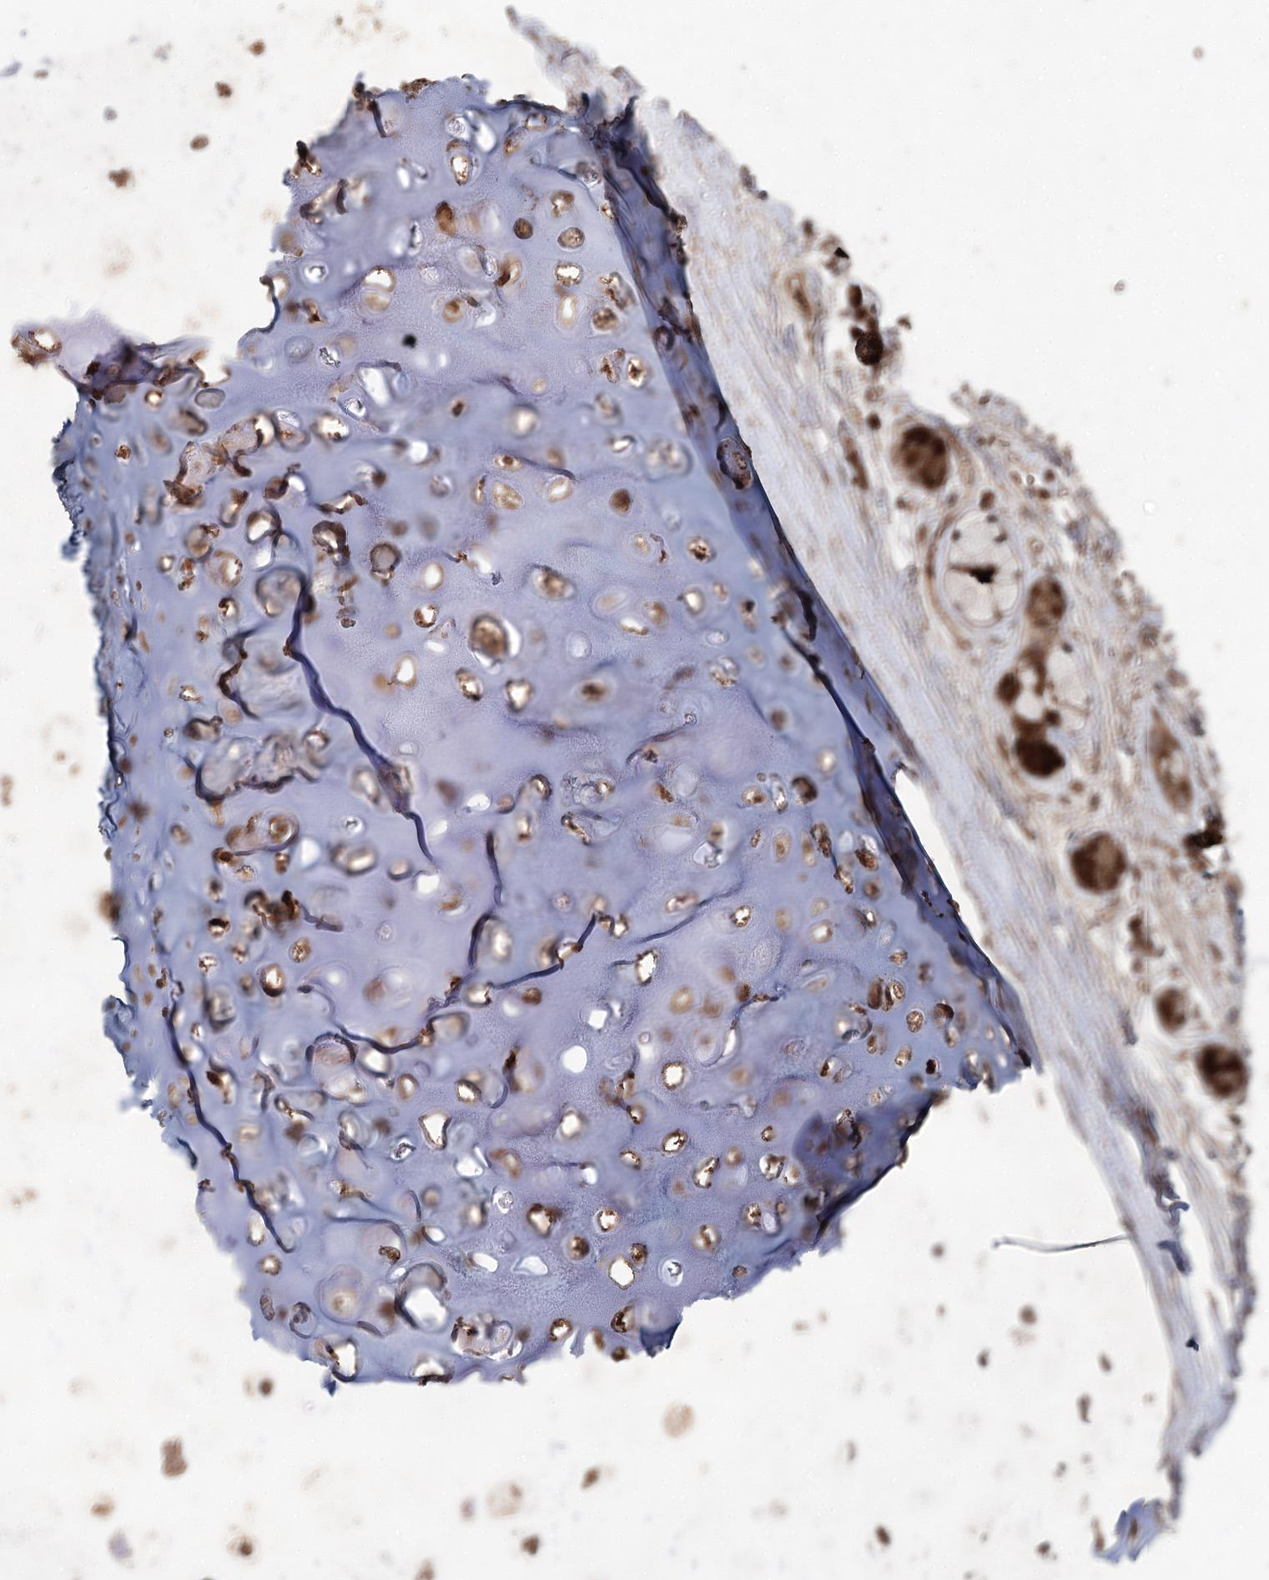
{"staining": {"intensity": "moderate", "quantity": ">75%", "location": "nuclear"}, "tissue": "adipose tissue", "cell_type": "Adipocytes", "image_type": "normal", "snomed": [{"axis": "morphology", "description": "Normal tissue, NOS"}, {"axis": "topography", "description": "Lymph node"}, {"axis": "topography", "description": "Bronchus"}], "caption": "IHC (DAB (3,3'-diaminobenzidine)) staining of unremarkable human adipose tissue exhibits moderate nuclear protein expression in about >75% of adipocytes. (Brightfield microscopy of DAB IHC at high magnification).", "gene": "FBXO7", "patient": {"sex": "male", "age": 63}}